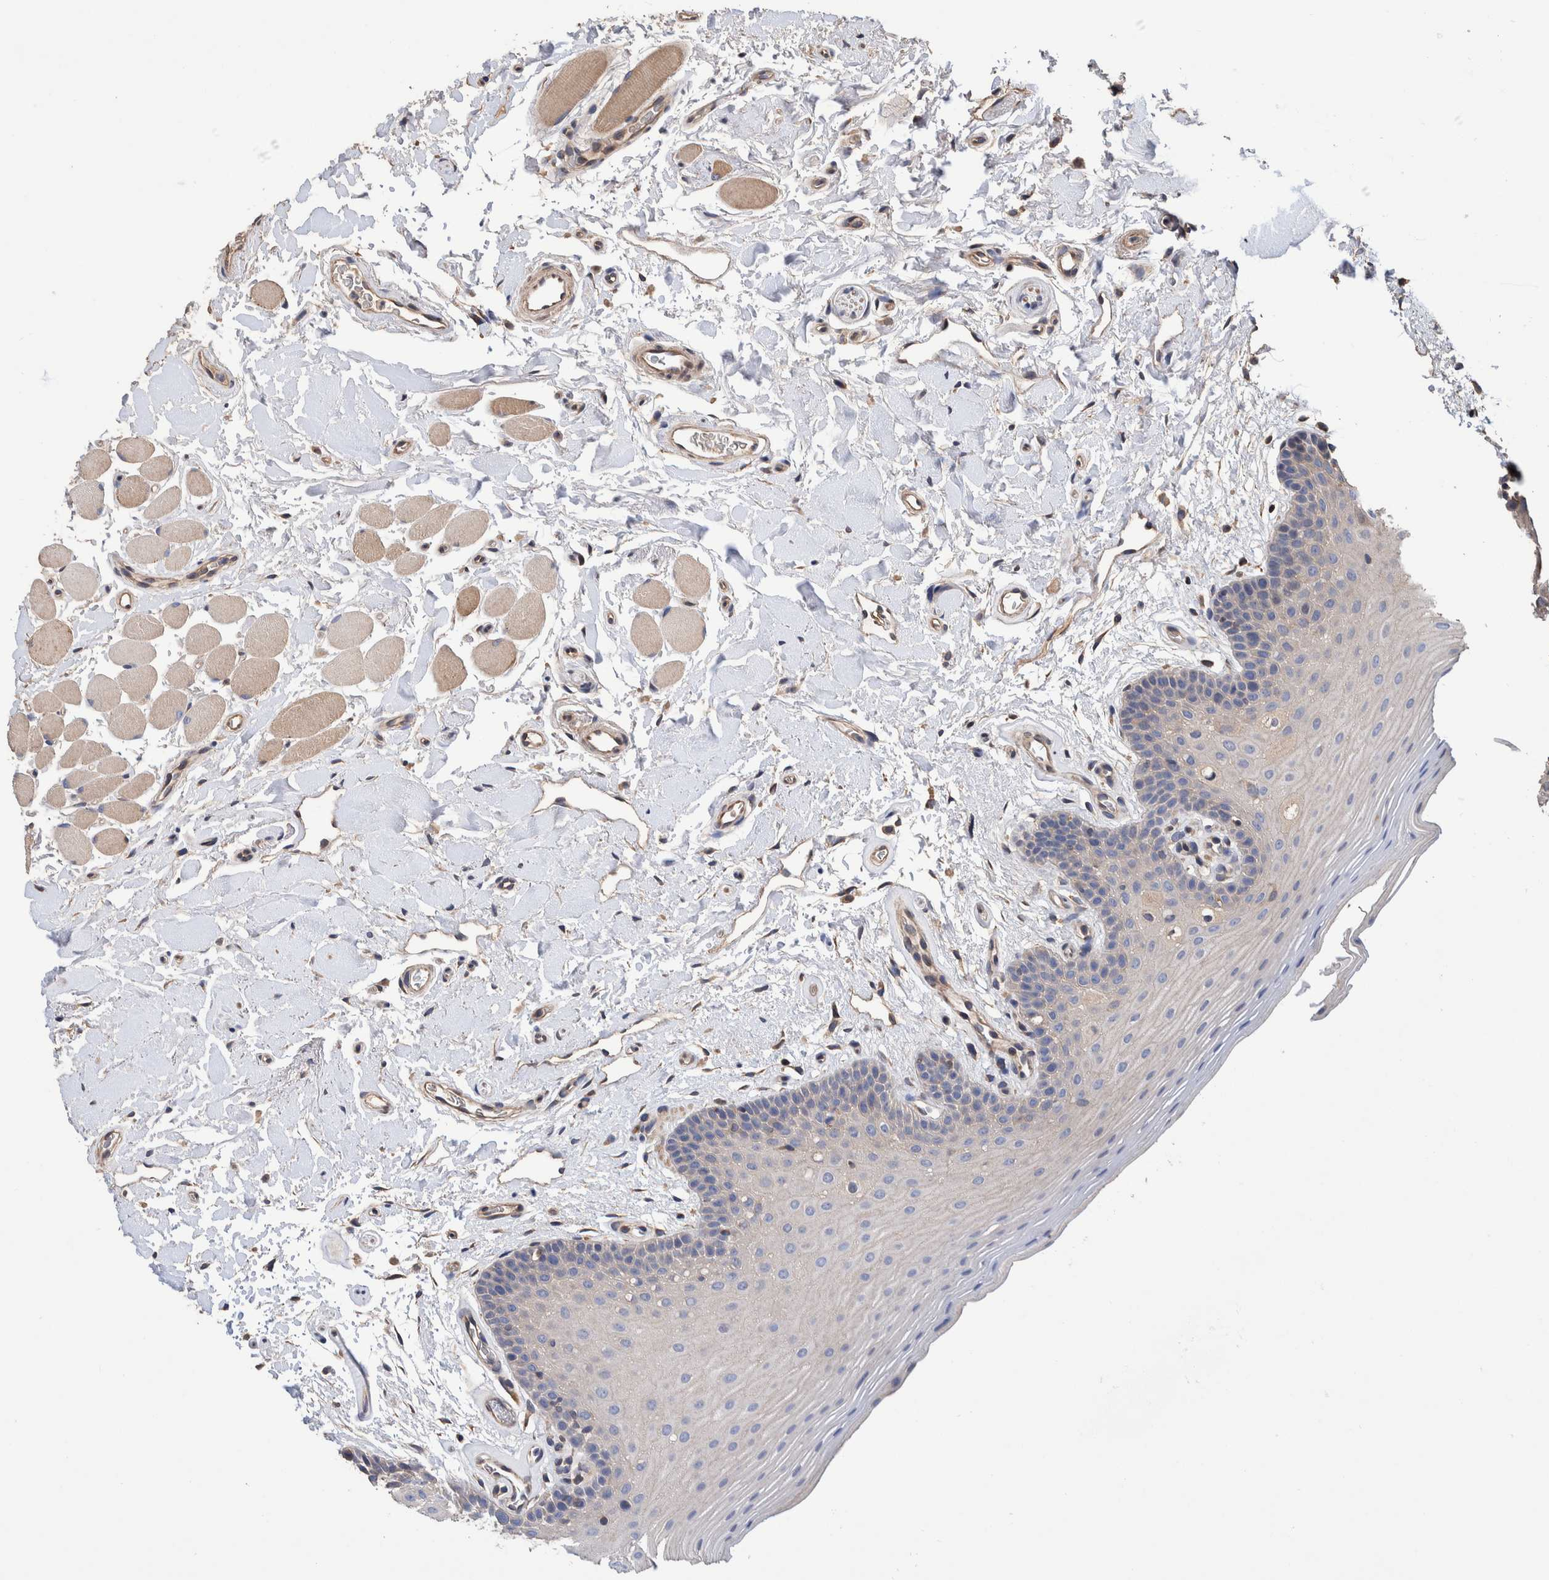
{"staining": {"intensity": "weak", "quantity": "<25%", "location": "cytoplasmic/membranous"}, "tissue": "oral mucosa", "cell_type": "Squamous epithelial cells", "image_type": "normal", "snomed": [{"axis": "morphology", "description": "Normal tissue, NOS"}, {"axis": "topography", "description": "Oral tissue"}], "caption": "Photomicrograph shows no significant protein staining in squamous epithelial cells of unremarkable oral mucosa. (DAB immunohistochemistry with hematoxylin counter stain).", "gene": "SLC45A4", "patient": {"sex": "male", "age": 62}}